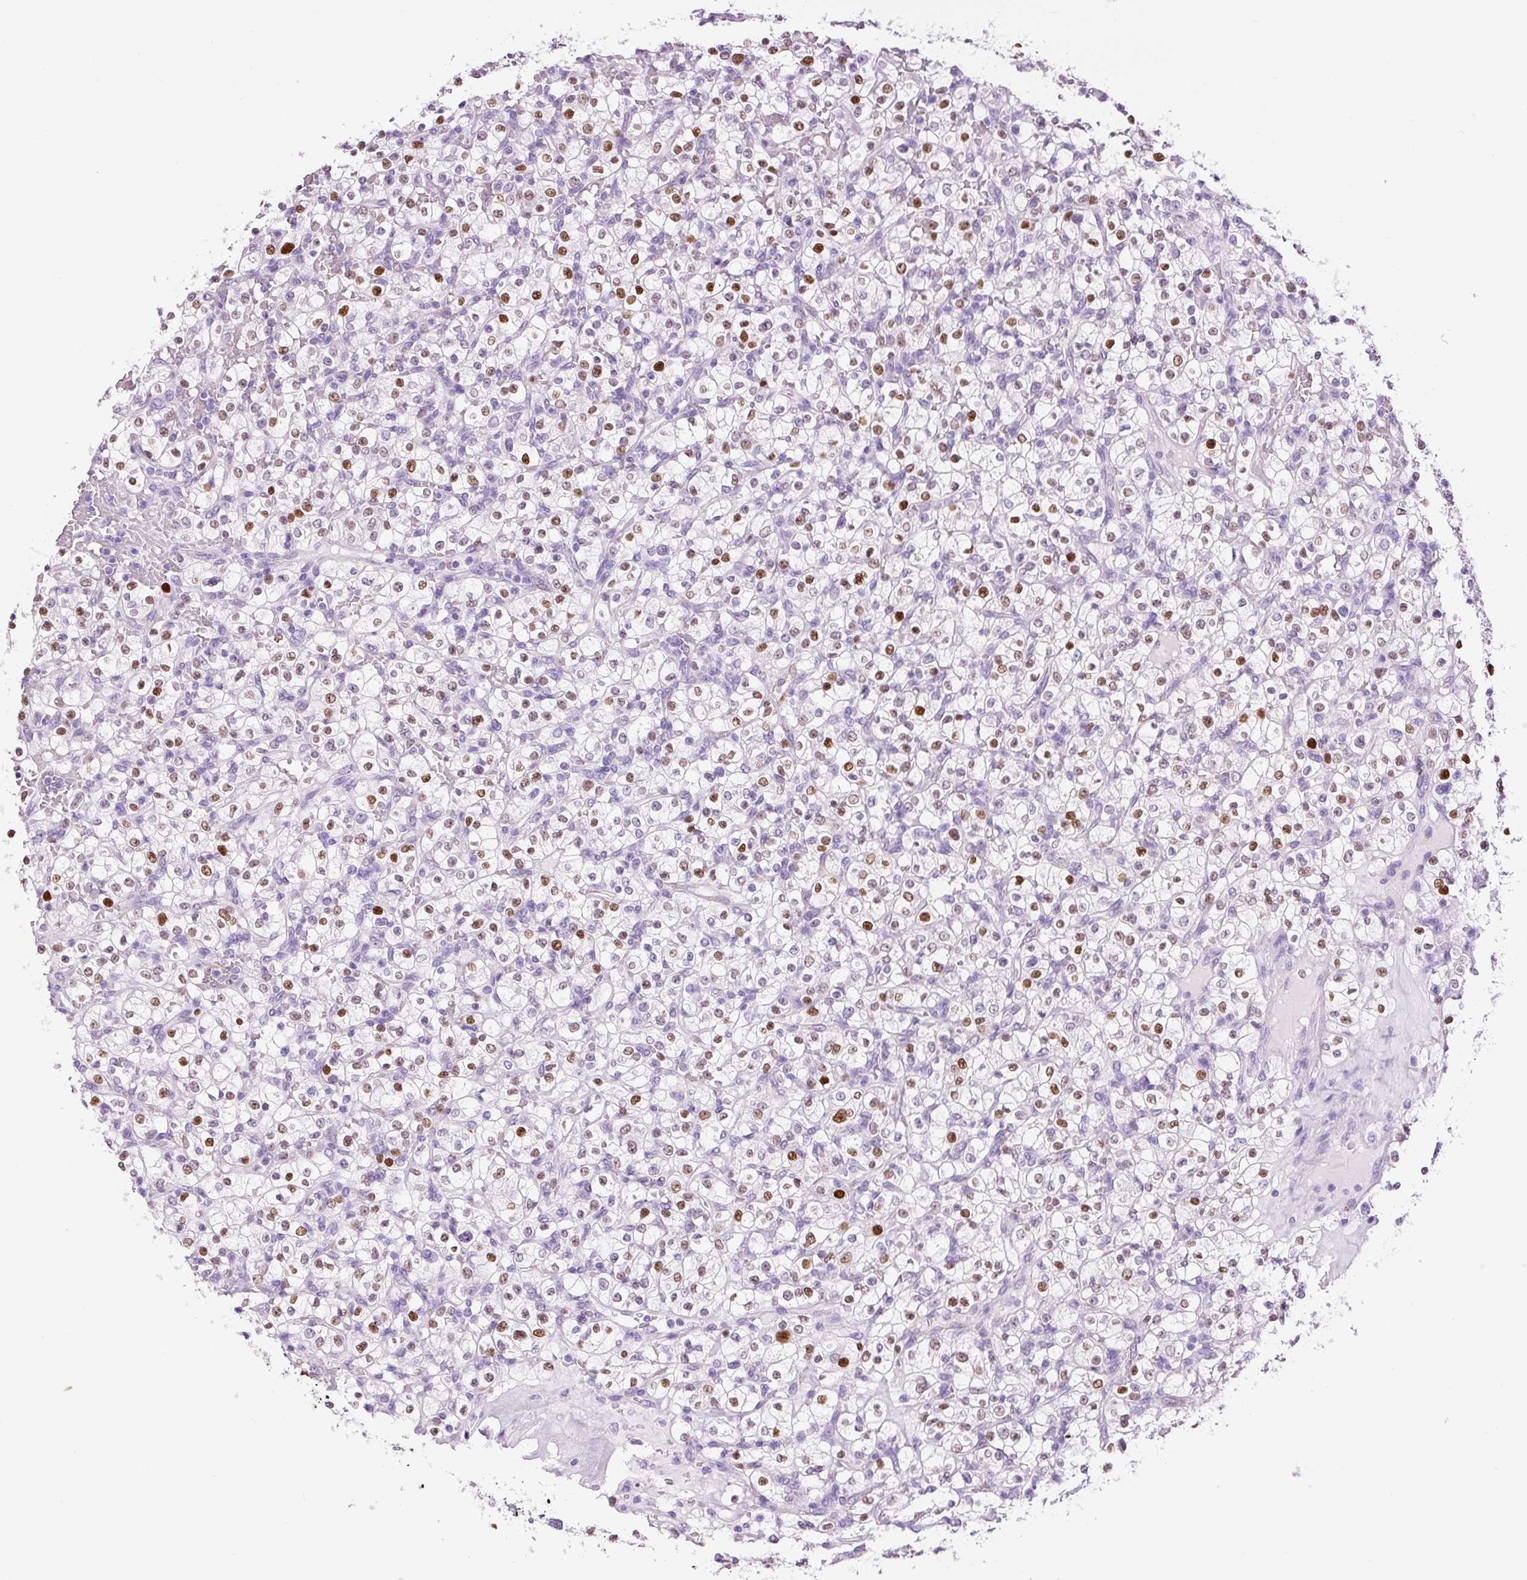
{"staining": {"intensity": "strong", "quantity": "25%-75%", "location": "nuclear"}, "tissue": "renal cancer", "cell_type": "Tumor cells", "image_type": "cancer", "snomed": [{"axis": "morphology", "description": "Normal tissue, NOS"}, {"axis": "morphology", "description": "Adenocarcinoma, NOS"}, {"axis": "topography", "description": "Kidney"}], "caption": "A high-resolution histopathology image shows immunohistochemistry staining of renal adenocarcinoma, which displays strong nuclear staining in approximately 25%-75% of tumor cells. The protein of interest is stained brown, and the nuclei are stained in blue (DAB (3,3'-diaminobenzidine) IHC with brightfield microscopy, high magnification).", "gene": "ADSS1", "patient": {"sex": "female", "age": 72}}